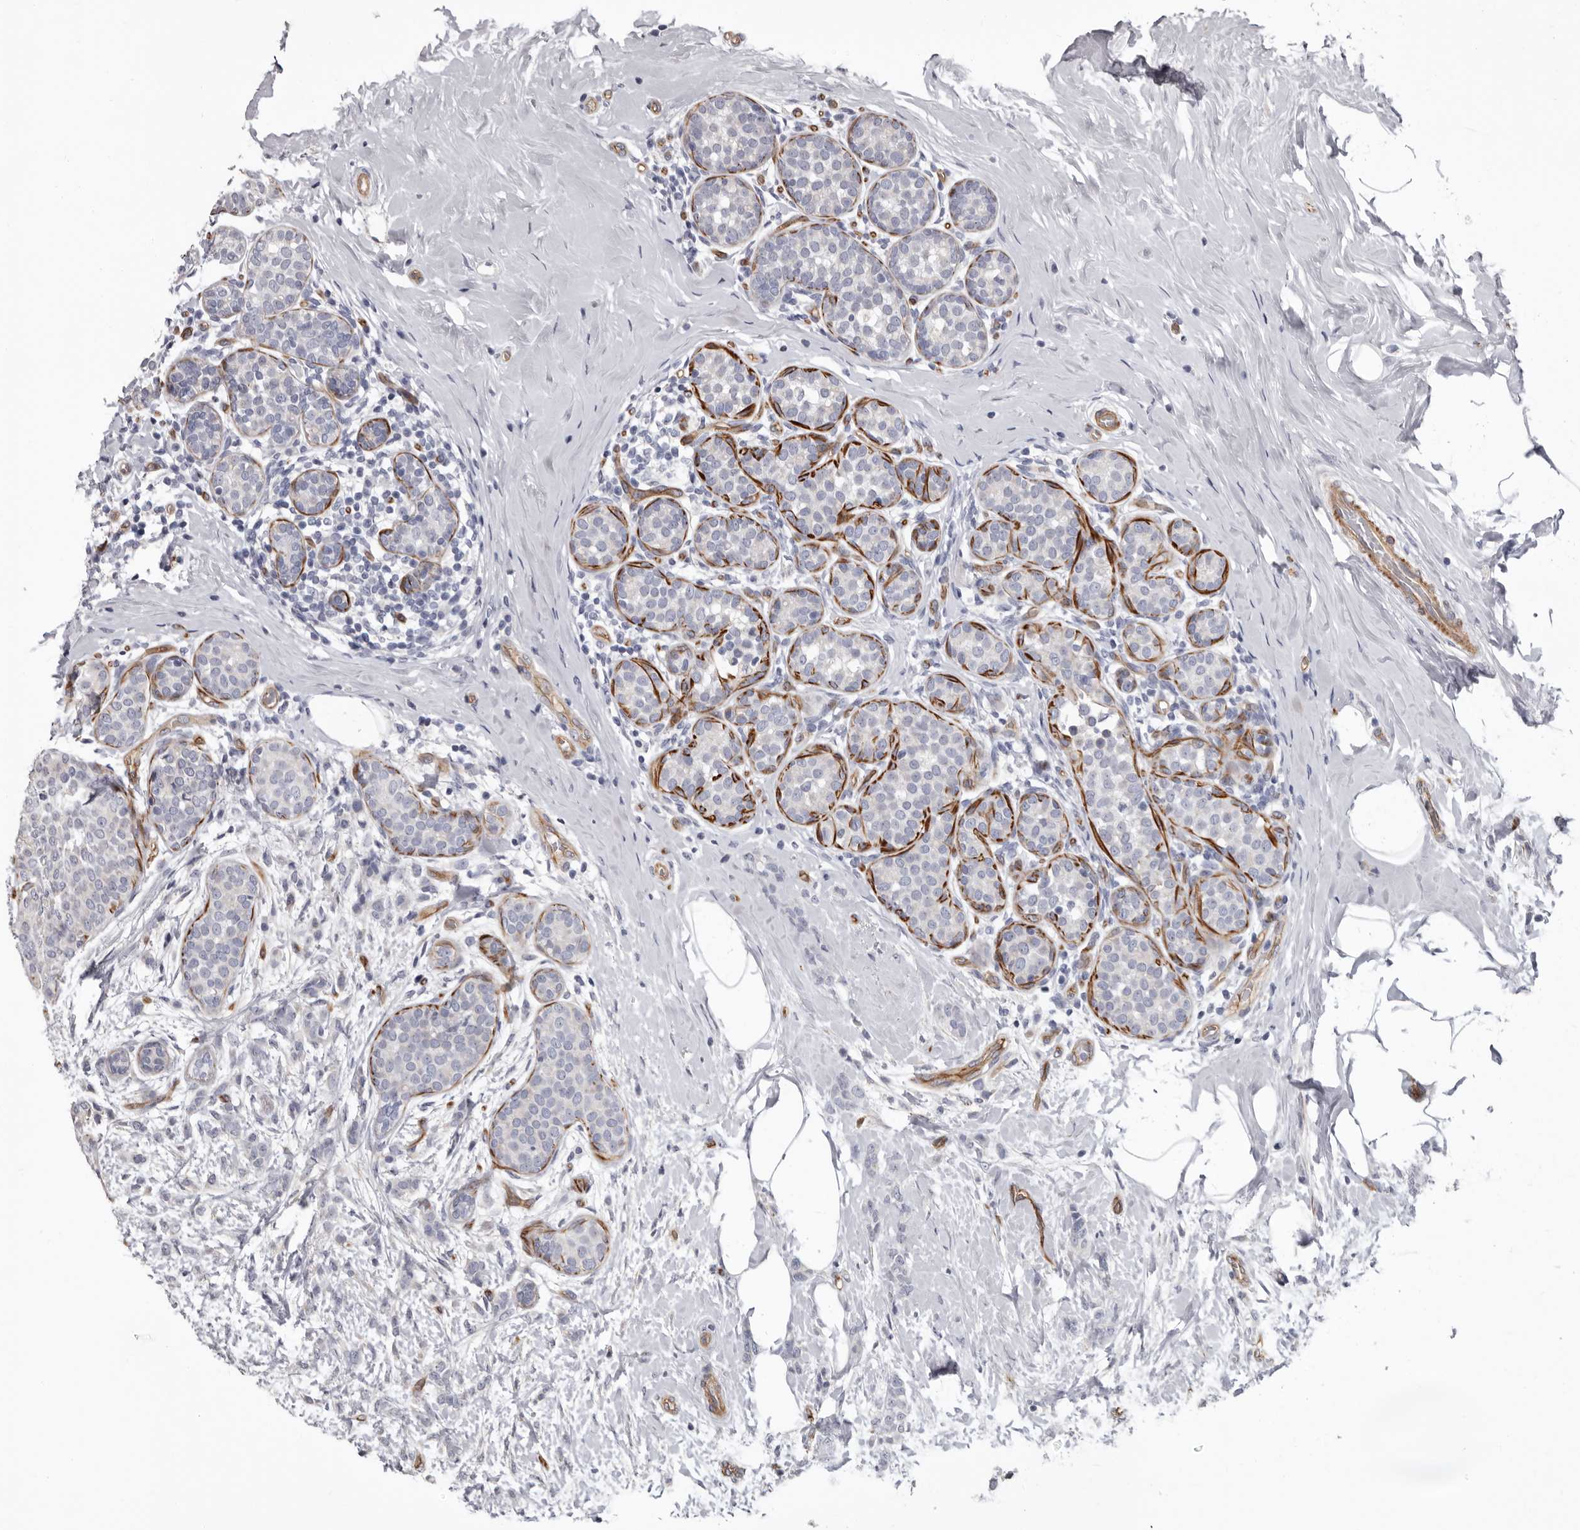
{"staining": {"intensity": "negative", "quantity": "none", "location": "none"}, "tissue": "breast cancer", "cell_type": "Tumor cells", "image_type": "cancer", "snomed": [{"axis": "morphology", "description": "Lobular carcinoma, in situ"}, {"axis": "morphology", "description": "Lobular carcinoma"}, {"axis": "topography", "description": "Breast"}], "caption": "The image shows no significant staining in tumor cells of breast cancer (lobular carcinoma in situ). (DAB immunohistochemistry with hematoxylin counter stain).", "gene": "ADGRL4", "patient": {"sex": "female", "age": 41}}